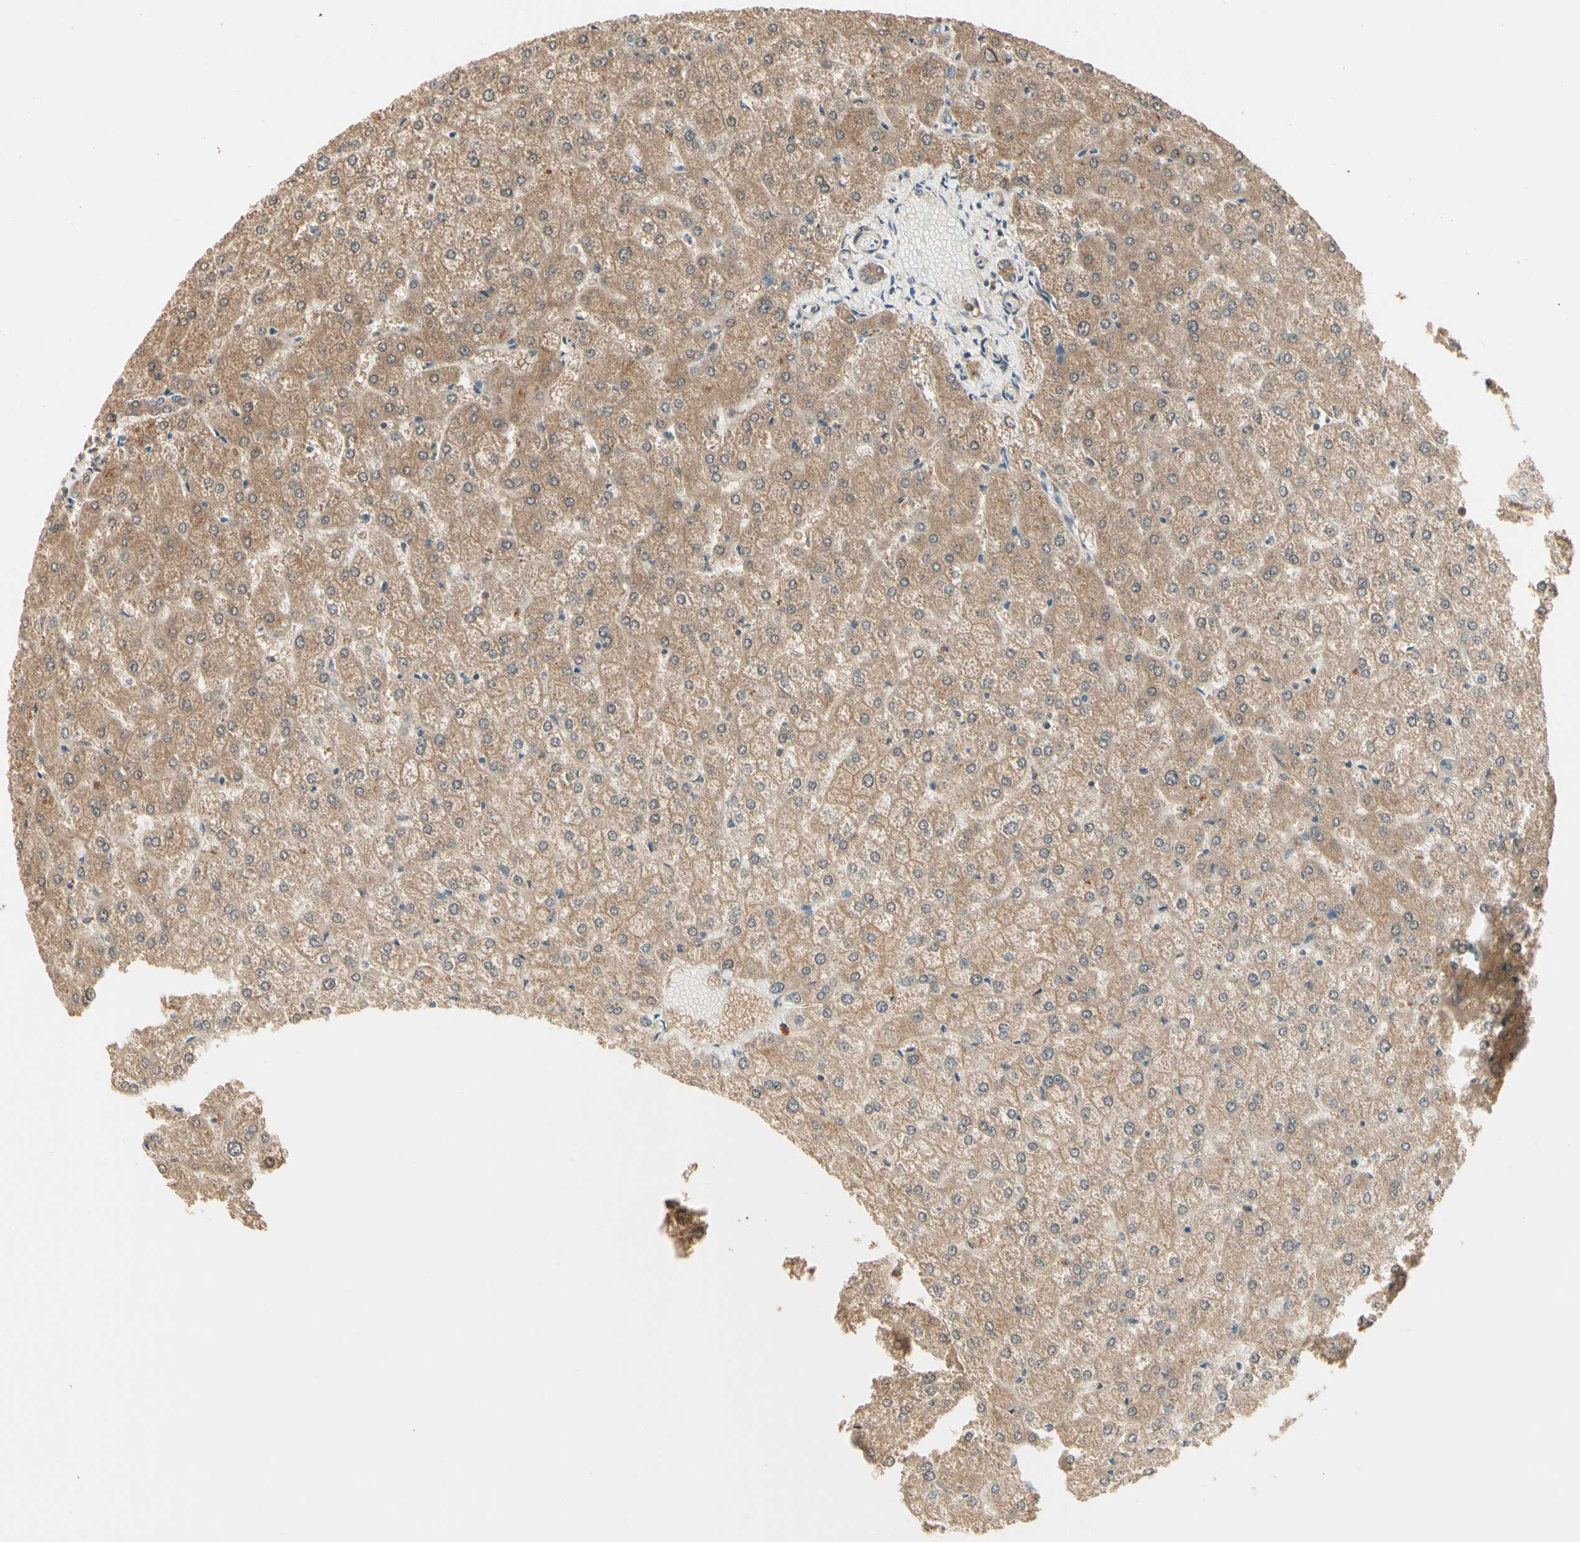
{"staining": {"intensity": "moderate", "quantity": ">75%", "location": "cytoplasmic/membranous"}, "tissue": "liver", "cell_type": "Cholangiocytes", "image_type": "normal", "snomed": [{"axis": "morphology", "description": "Normal tissue, NOS"}, {"axis": "topography", "description": "Liver"}], "caption": "This histopathology image reveals benign liver stained with IHC to label a protein in brown. The cytoplasmic/membranous of cholangiocytes show moderate positivity for the protein. Nuclei are counter-stained blue.", "gene": "IRAG1", "patient": {"sex": "female", "age": 32}}